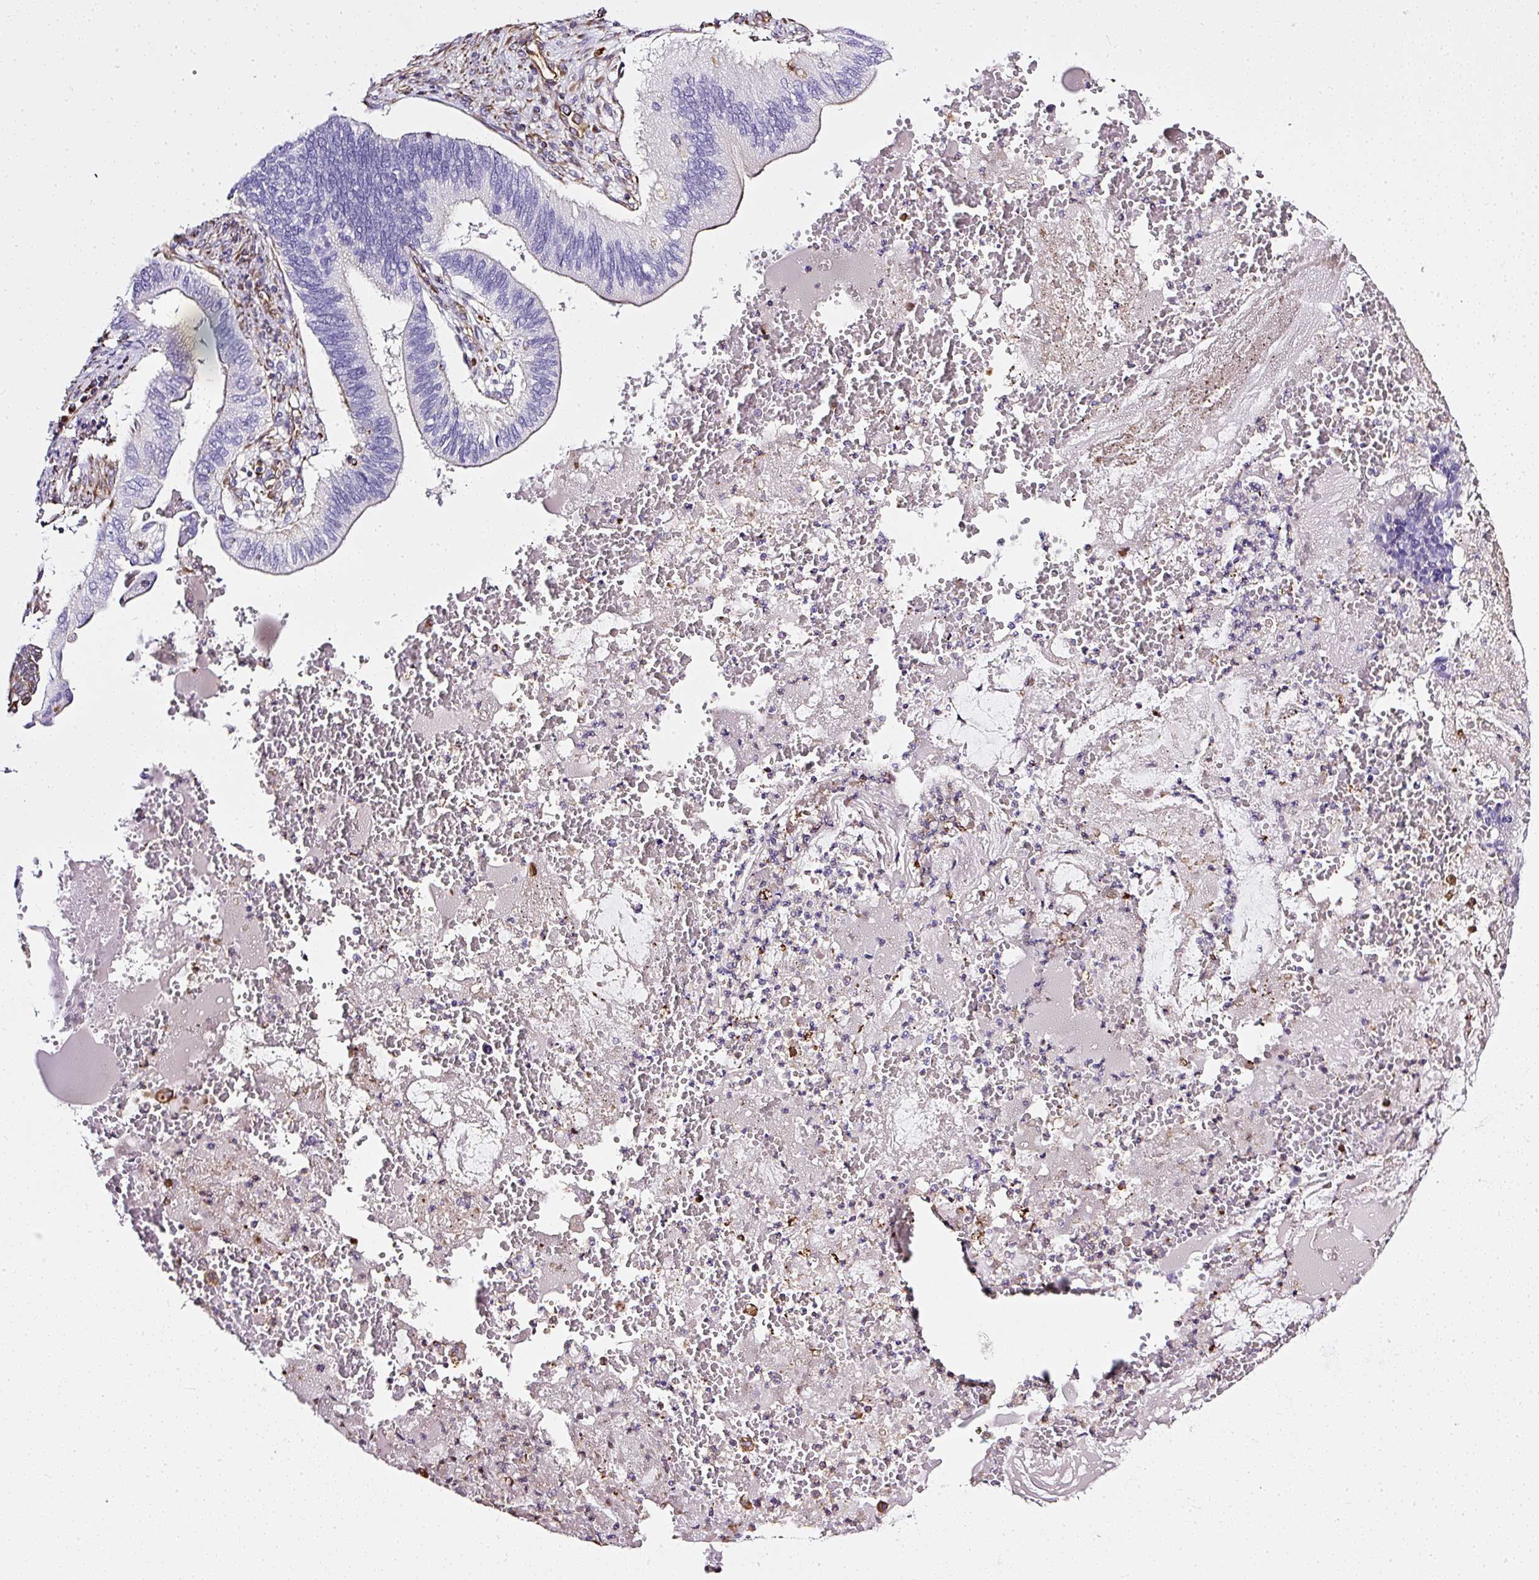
{"staining": {"intensity": "negative", "quantity": "none", "location": "none"}, "tissue": "cervical cancer", "cell_type": "Tumor cells", "image_type": "cancer", "snomed": [{"axis": "morphology", "description": "Adenocarcinoma, NOS"}, {"axis": "topography", "description": "Cervix"}], "caption": "Immunohistochemistry (IHC) micrograph of neoplastic tissue: cervical cancer (adenocarcinoma) stained with DAB exhibits no significant protein positivity in tumor cells. Nuclei are stained in blue.", "gene": "PLS1", "patient": {"sex": "female", "age": 42}}